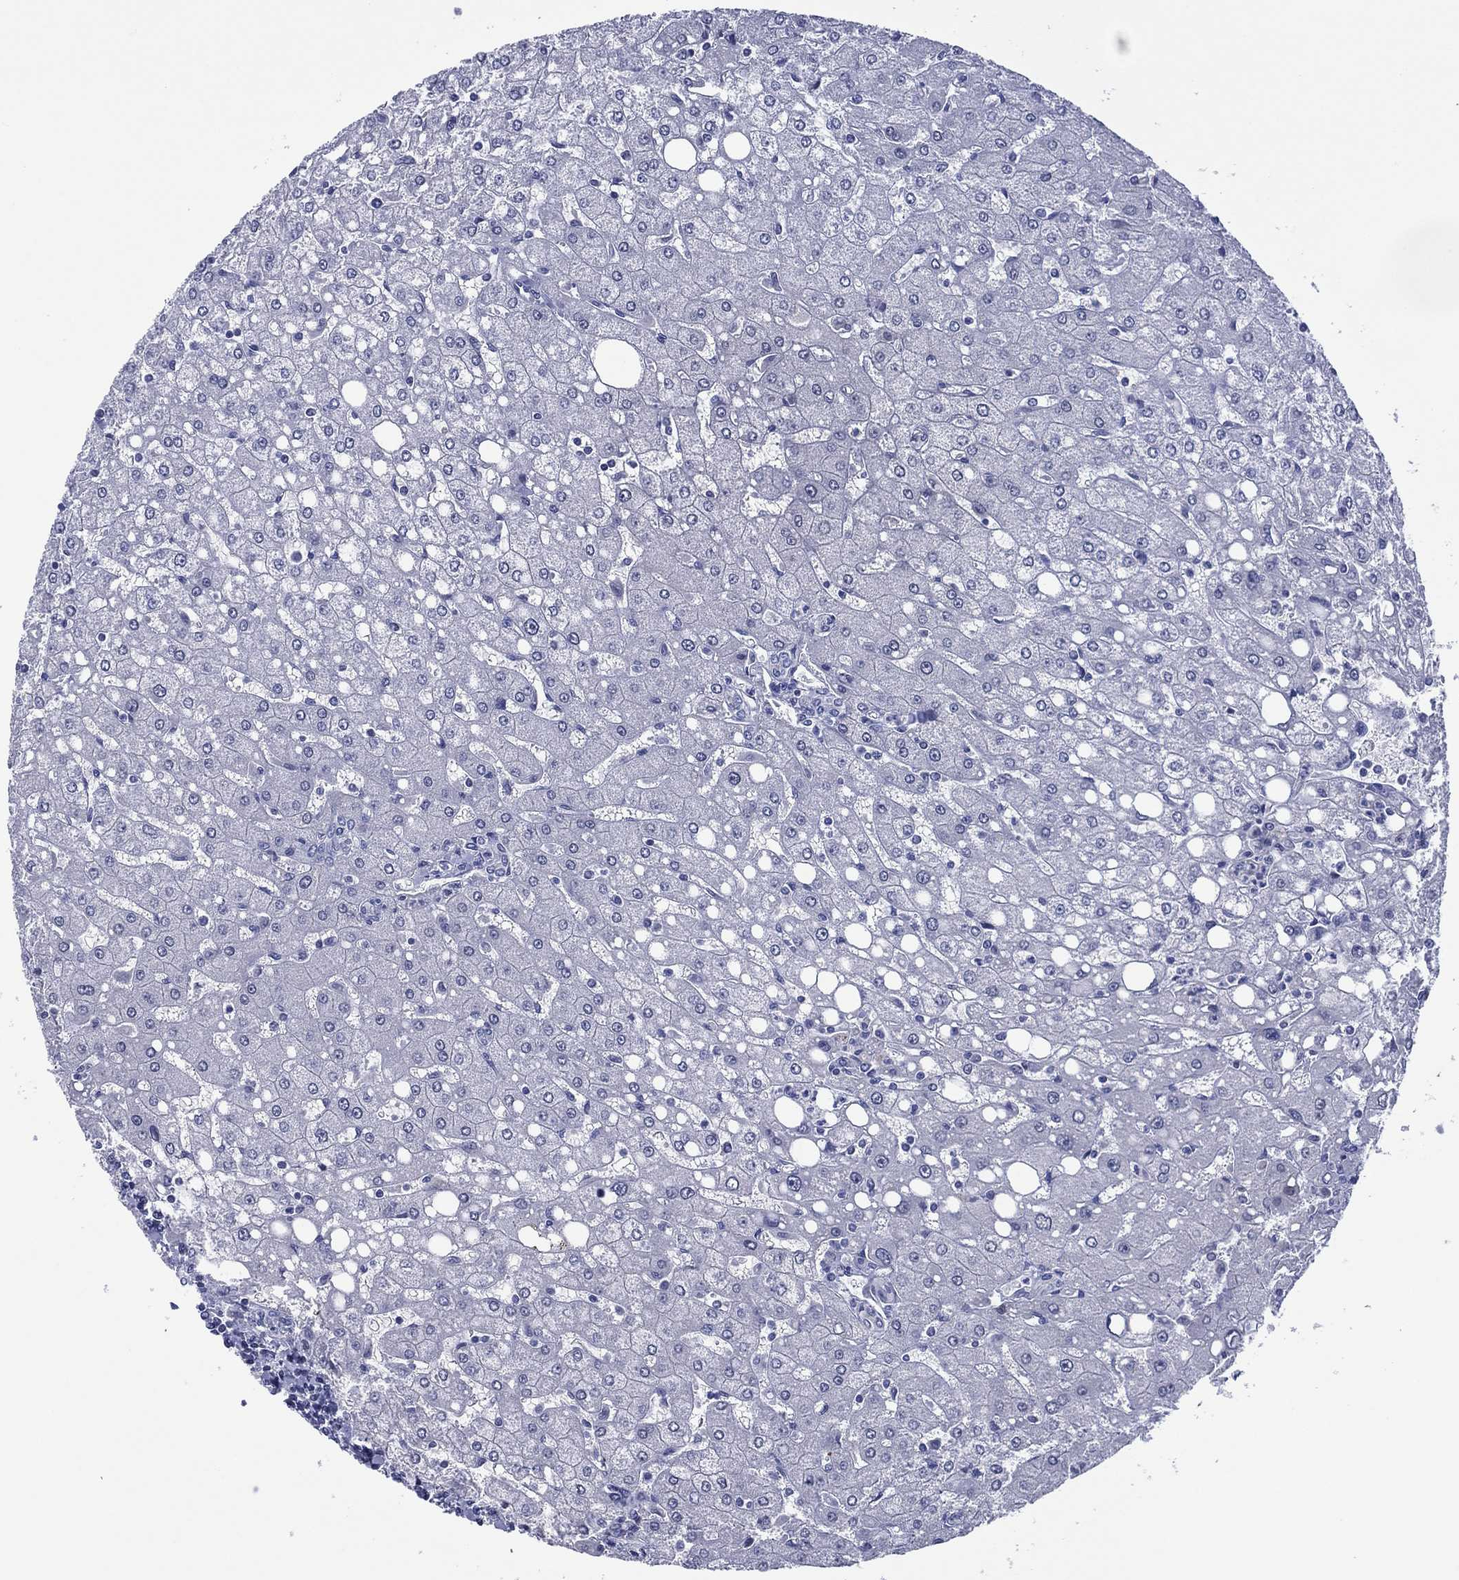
{"staining": {"intensity": "negative", "quantity": "none", "location": "none"}, "tissue": "liver", "cell_type": "Cholangiocytes", "image_type": "normal", "snomed": [{"axis": "morphology", "description": "Normal tissue, NOS"}, {"axis": "topography", "description": "Liver"}], "caption": "Immunohistochemistry (IHC) of benign liver shows no staining in cholangiocytes.", "gene": "TRIM31", "patient": {"sex": "female", "age": 53}}